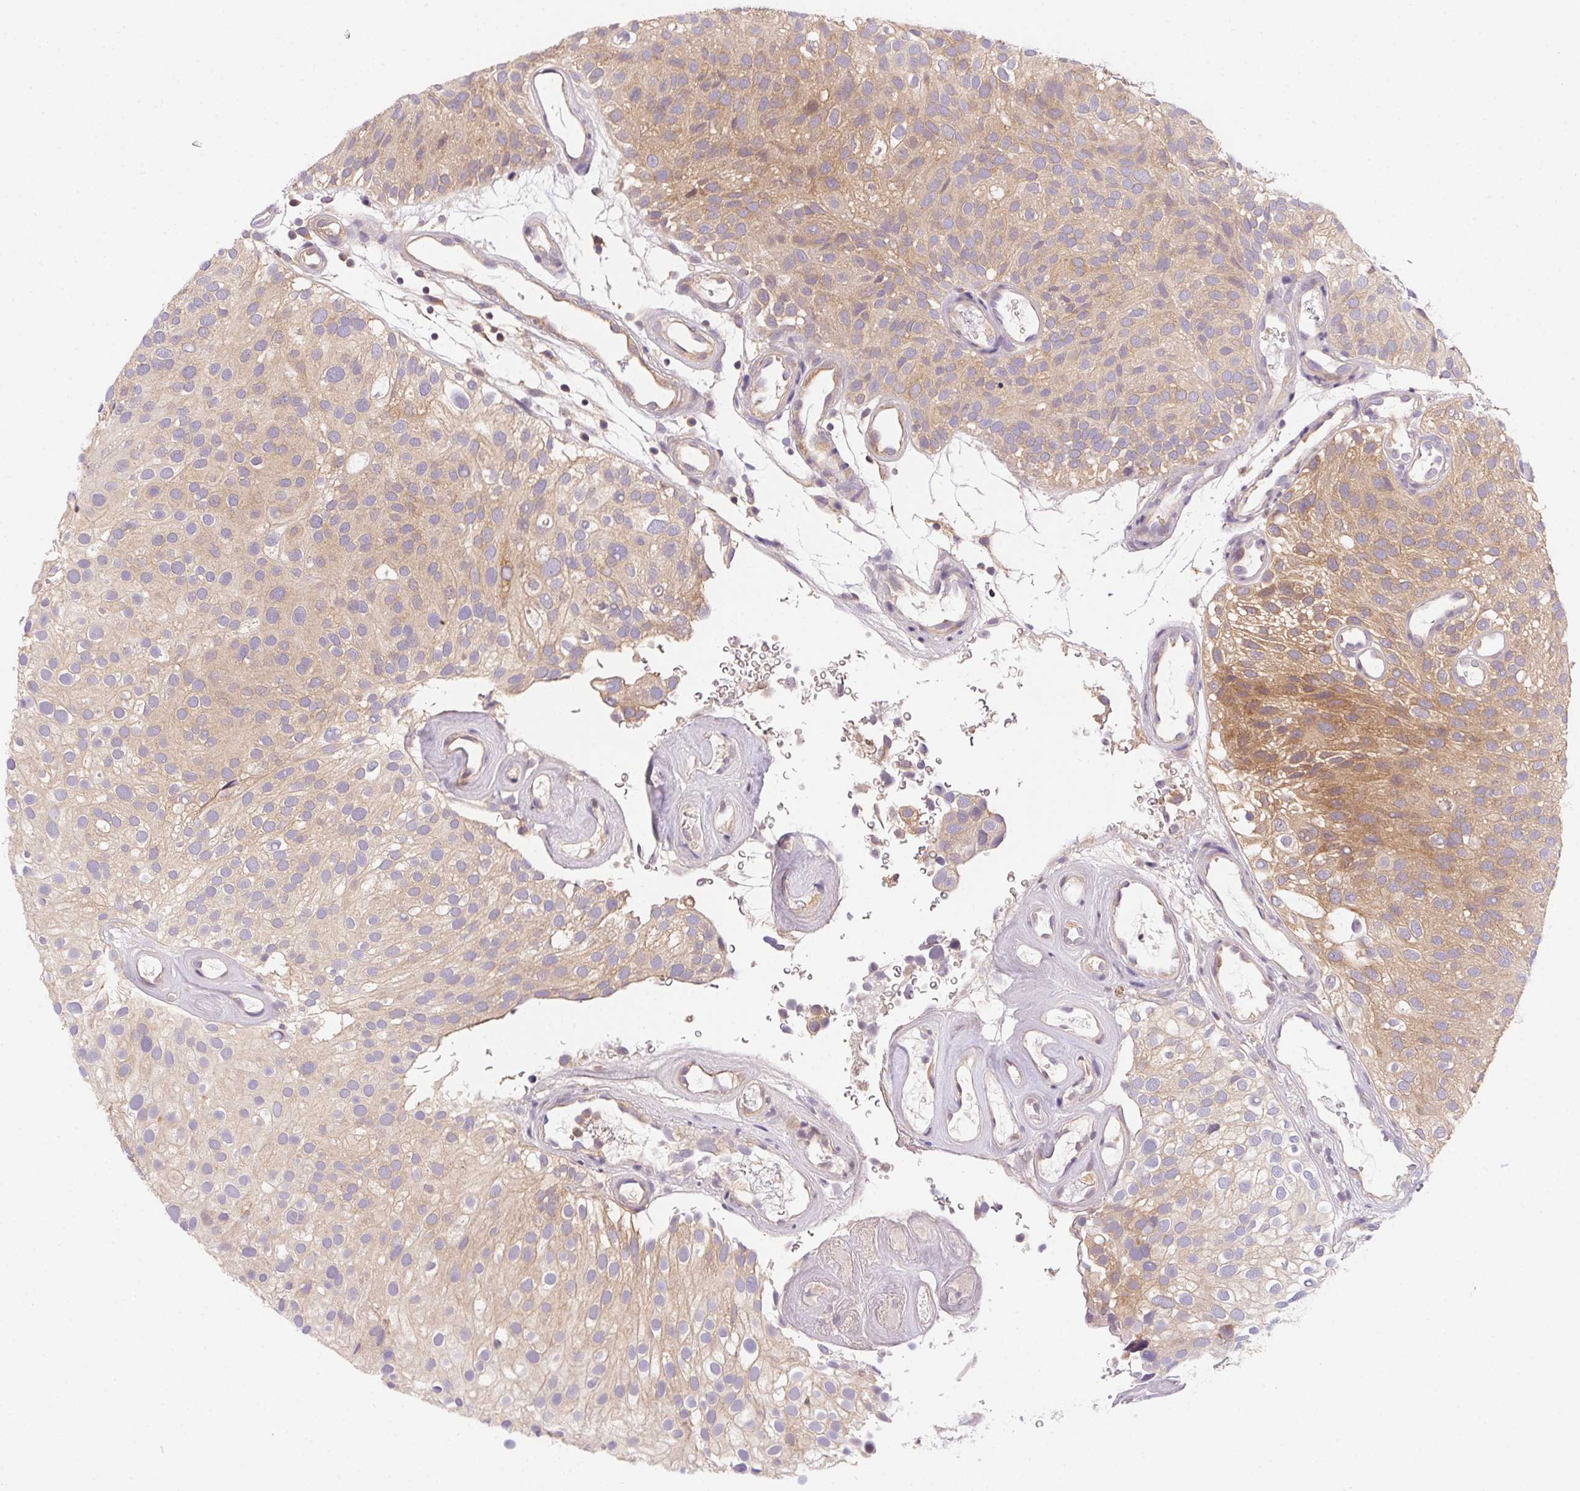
{"staining": {"intensity": "moderate", "quantity": "25%-75%", "location": "cytoplasmic/membranous"}, "tissue": "urothelial cancer", "cell_type": "Tumor cells", "image_type": "cancer", "snomed": [{"axis": "morphology", "description": "Urothelial carcinoma, Low grade"}, {"axis": "topography", "description": "Urinary bladder"}], "caption": "Low-grade urothelial carcinoma stained with DAB (3,3'-diaminobenzidine) IHC reveals medium levels of moderate cytoplasmic/membranous positivity in approximately 25%-75% of tumor cells. (DAB (3,3'-diaminobenzidine) = brown stain, brightfield microscopy at high magnification).", "gene": "PRKAA1", "patient": {"sex": "male", "age": 78}}